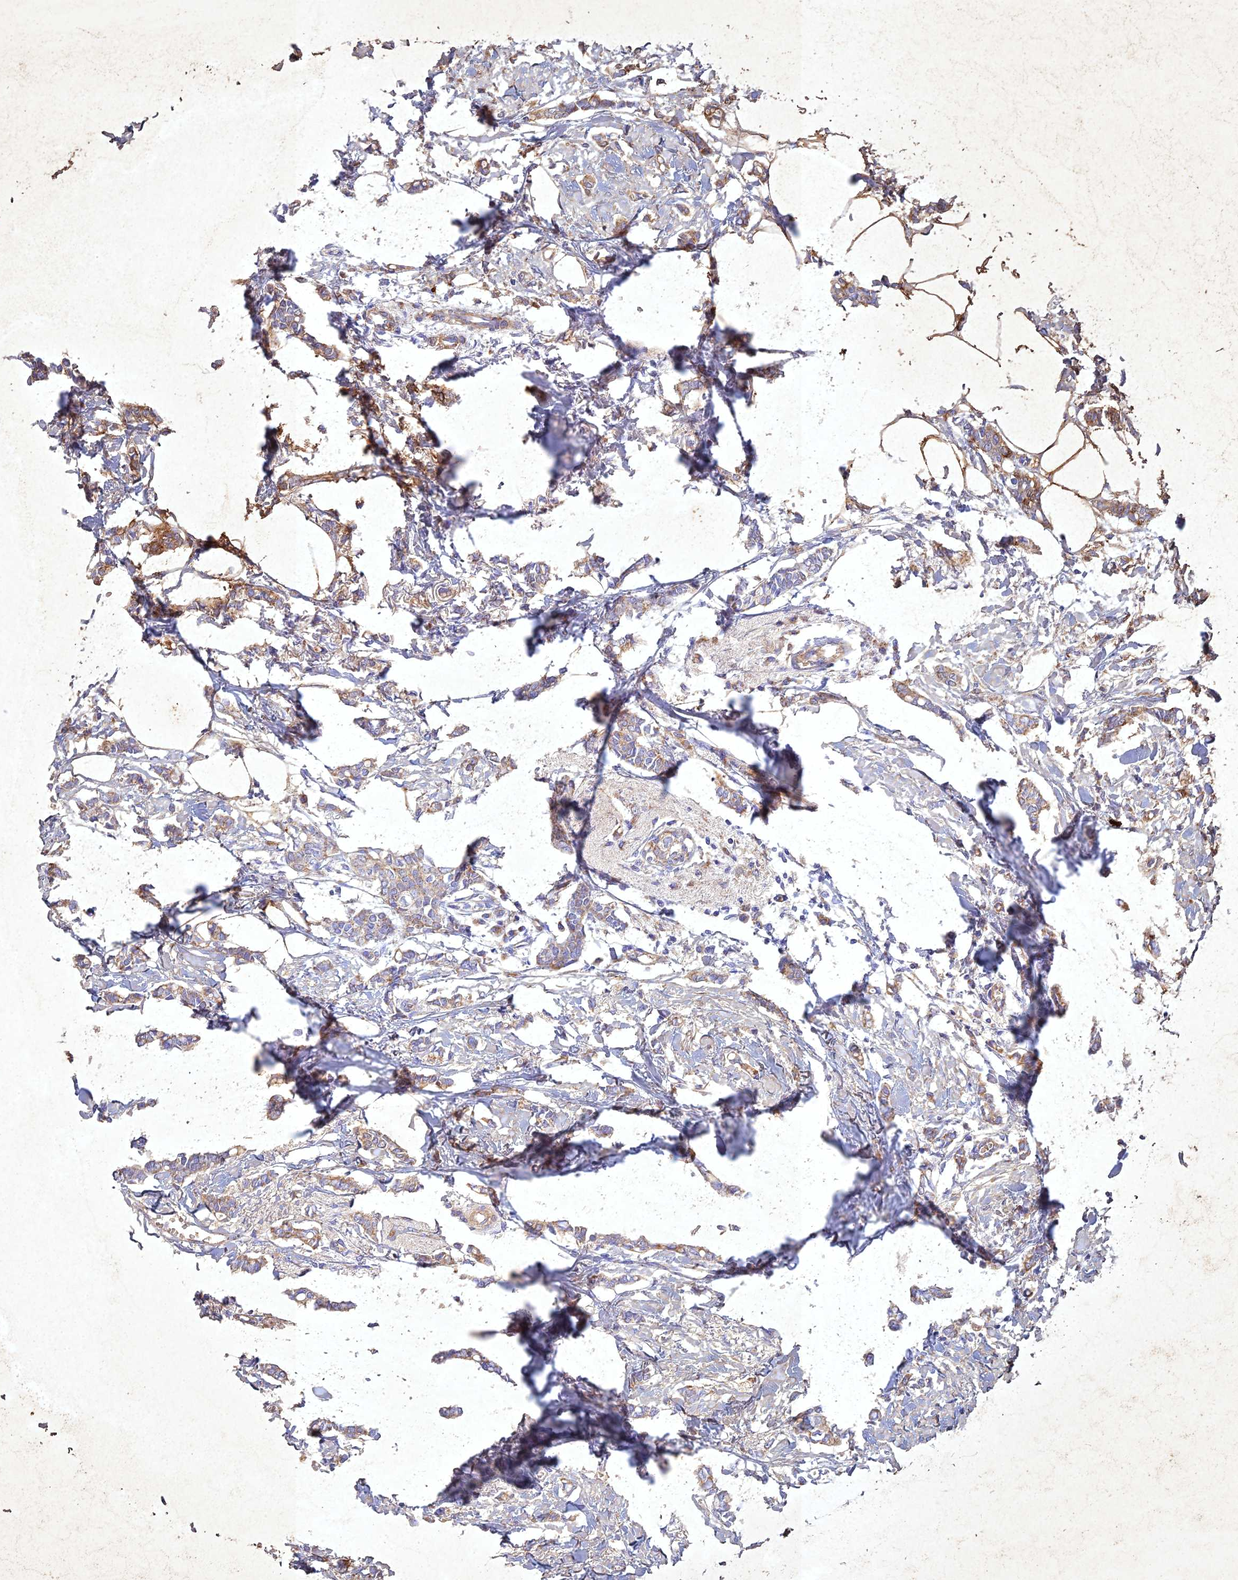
{"staining": {"intensity": "weak", "quantity": "25%-75%", "location": "cytoplasmic/membranous"}, "tissue": "breast cancer", "cell_type": "Tumor cells", "image_type": "cancer", "snomed": [{"axis": "morphology", "description": "Duct carcinoma"}, {"axis": "topography", "description": "Breast"}], "caption": "The histopathology image demonstrates immunohistochemical staining of breast cancer (infiltrating ductal carcinoma). There is weak cytoplasmic/membranous staining is identified in about 25%-75% of tumor cells. (Brightfield microscopy of DAB IHC at high magnification).", "gene": "NDUFV1", "patient": {"sex": "female", "age": 41}}